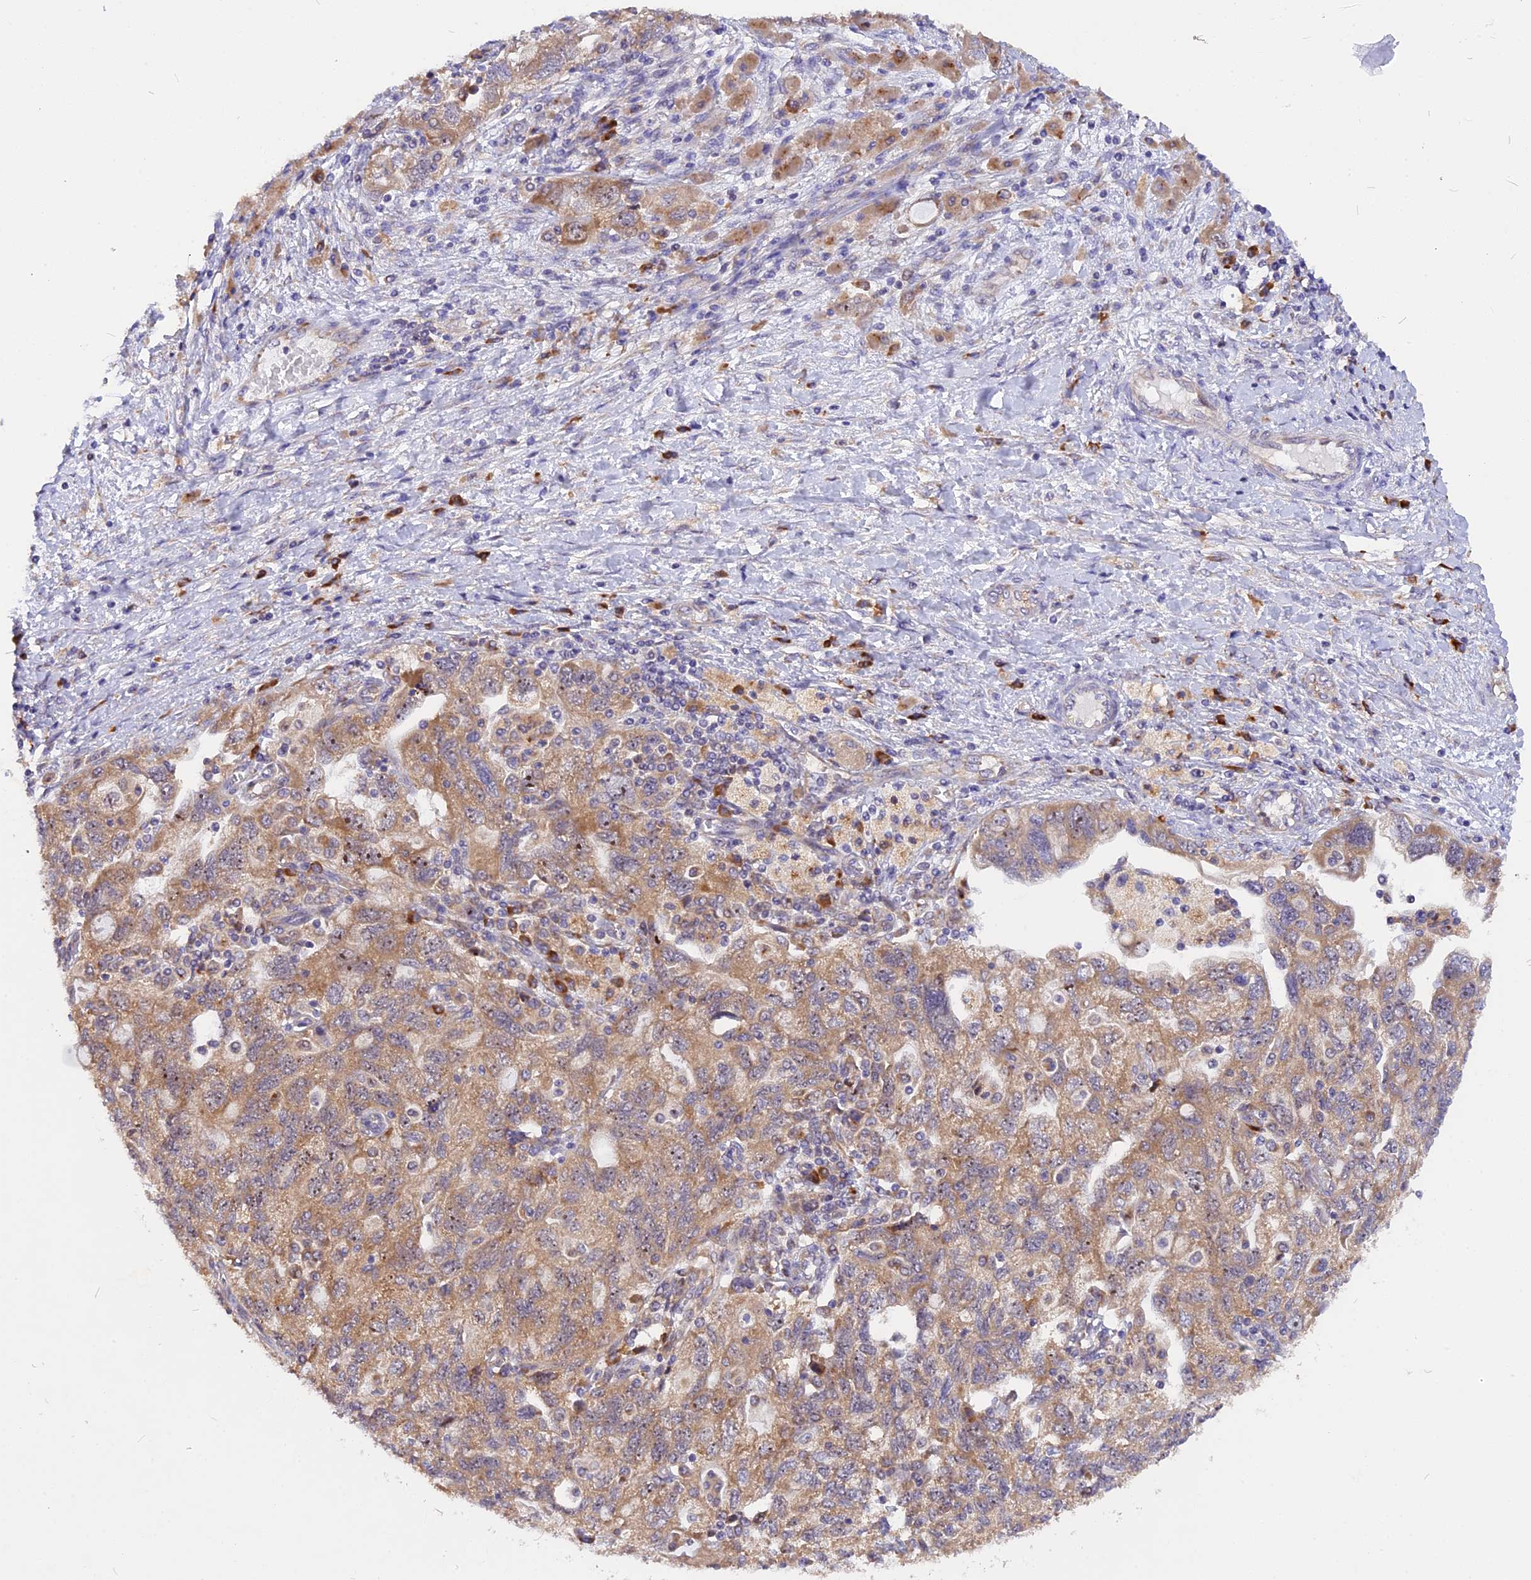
{"staining": {"intensity": "moderate", "quantity": ">75%", "location": "cytoplasmic/membranous"}, "tissue": "ovarian cancer", "cell_type": "Tumor cells", "image_type": "cancer", "snomed": [{"axis": "morphology", "description": "Carcinoma, NOS"}, {"axis": "morphology", "description": "Cystadenocarcinoma, serous, NOS"}, {"axis": "topography", "description": "Ovary"}], "caption": "This is a micrograph of immunohistochemistry staining of ovarian serous cystadenocarcinoma, which shows moderate positivity in the cytoplasmic/membranous of tumor cells.", "gene": "GNPTAB", "patient": {"sex": "female", "age": 69}}